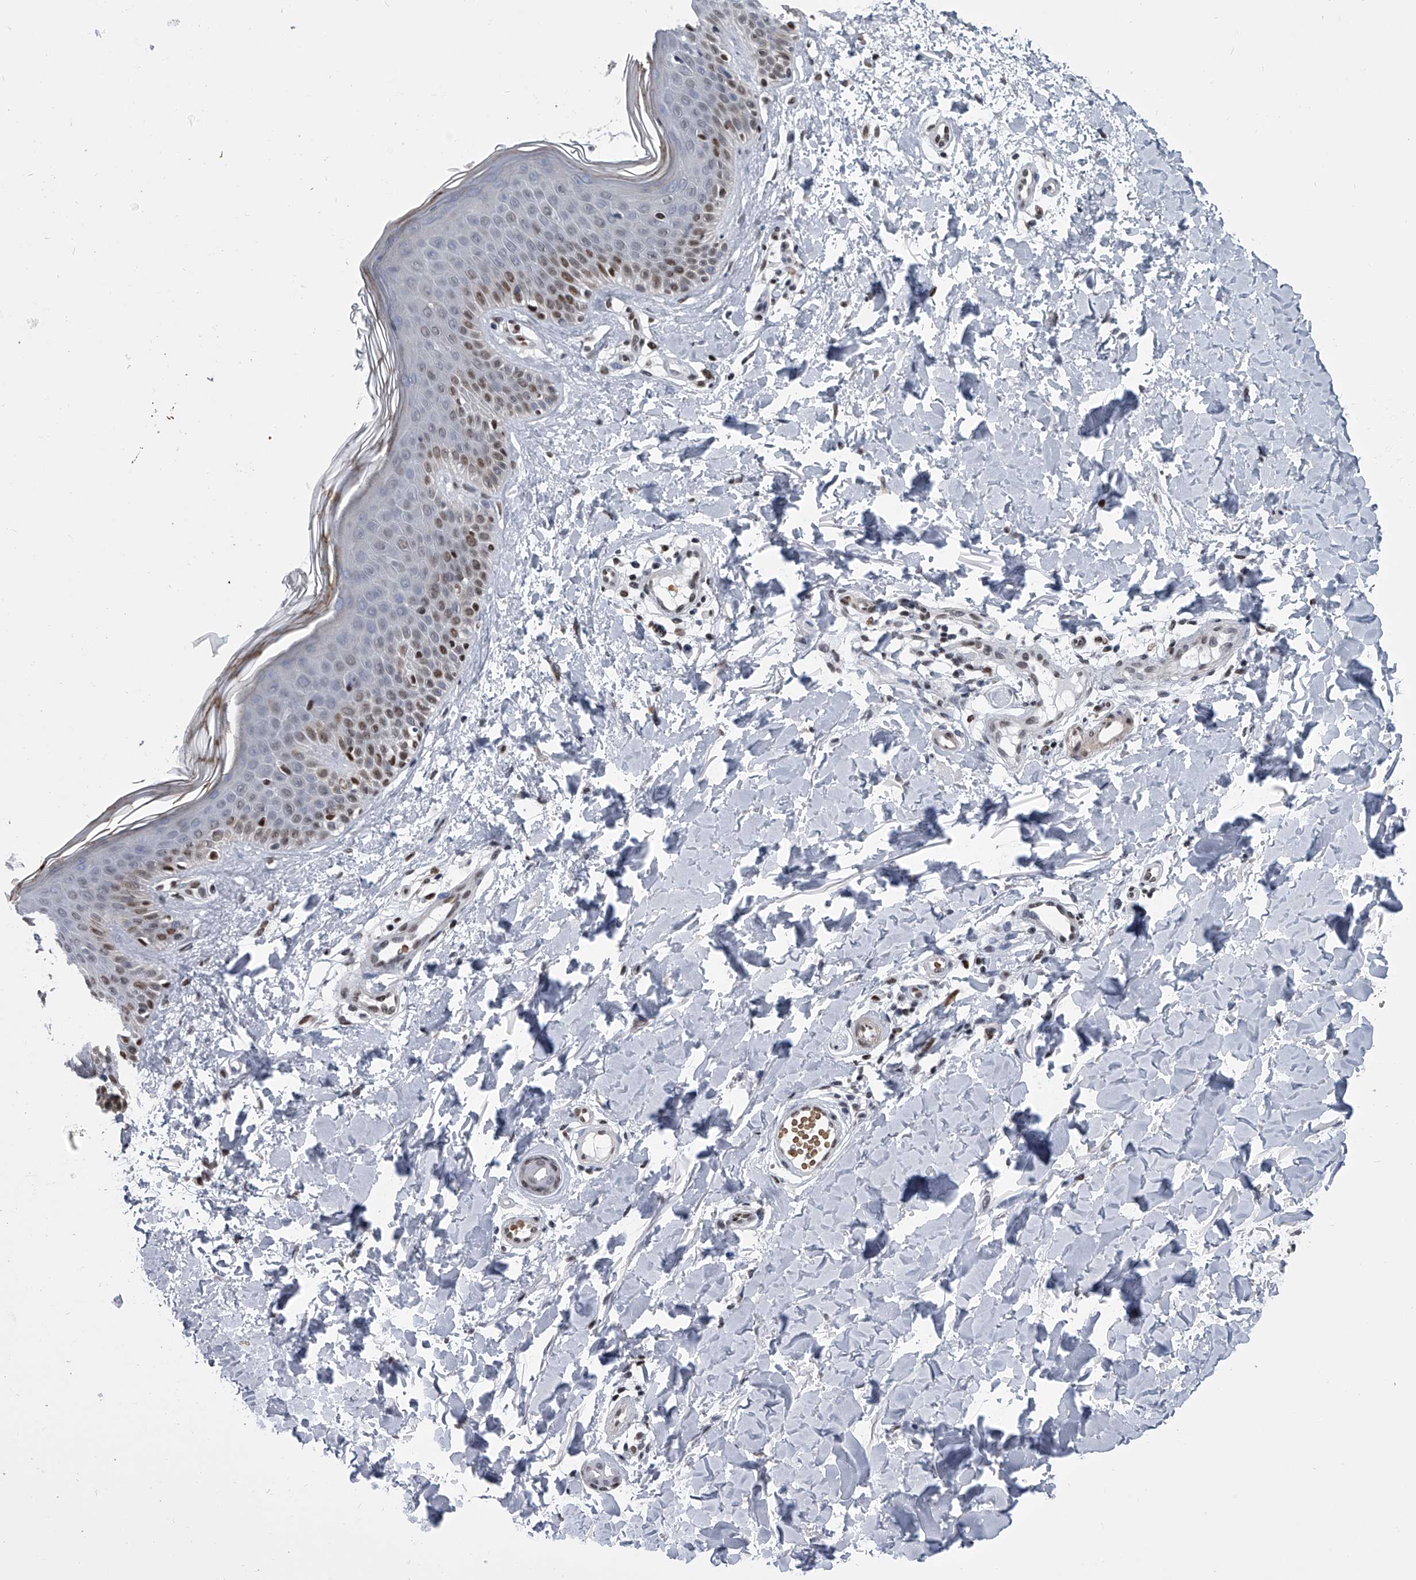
{"staining": {"intensity": "moderate", "quantity": ">75%", "location": "nuclear"}, "tissue": "skin", "cell_type": "Fibroblasts", "image_type": "normal", "snomed": [{"axis": "morphology", "description": "Normal tissue, NOS"}, {"axis": "topography", "description": "Skin"}], "caption": "Immunohistochemistry (IHC) (DAB) staining of unremarkable skin demonstrates moderate nuclear protein positivity in approximately >75% of fibroblasts.", "gene": "SIM2", "patient": {"sex": "male", "age": 37}}